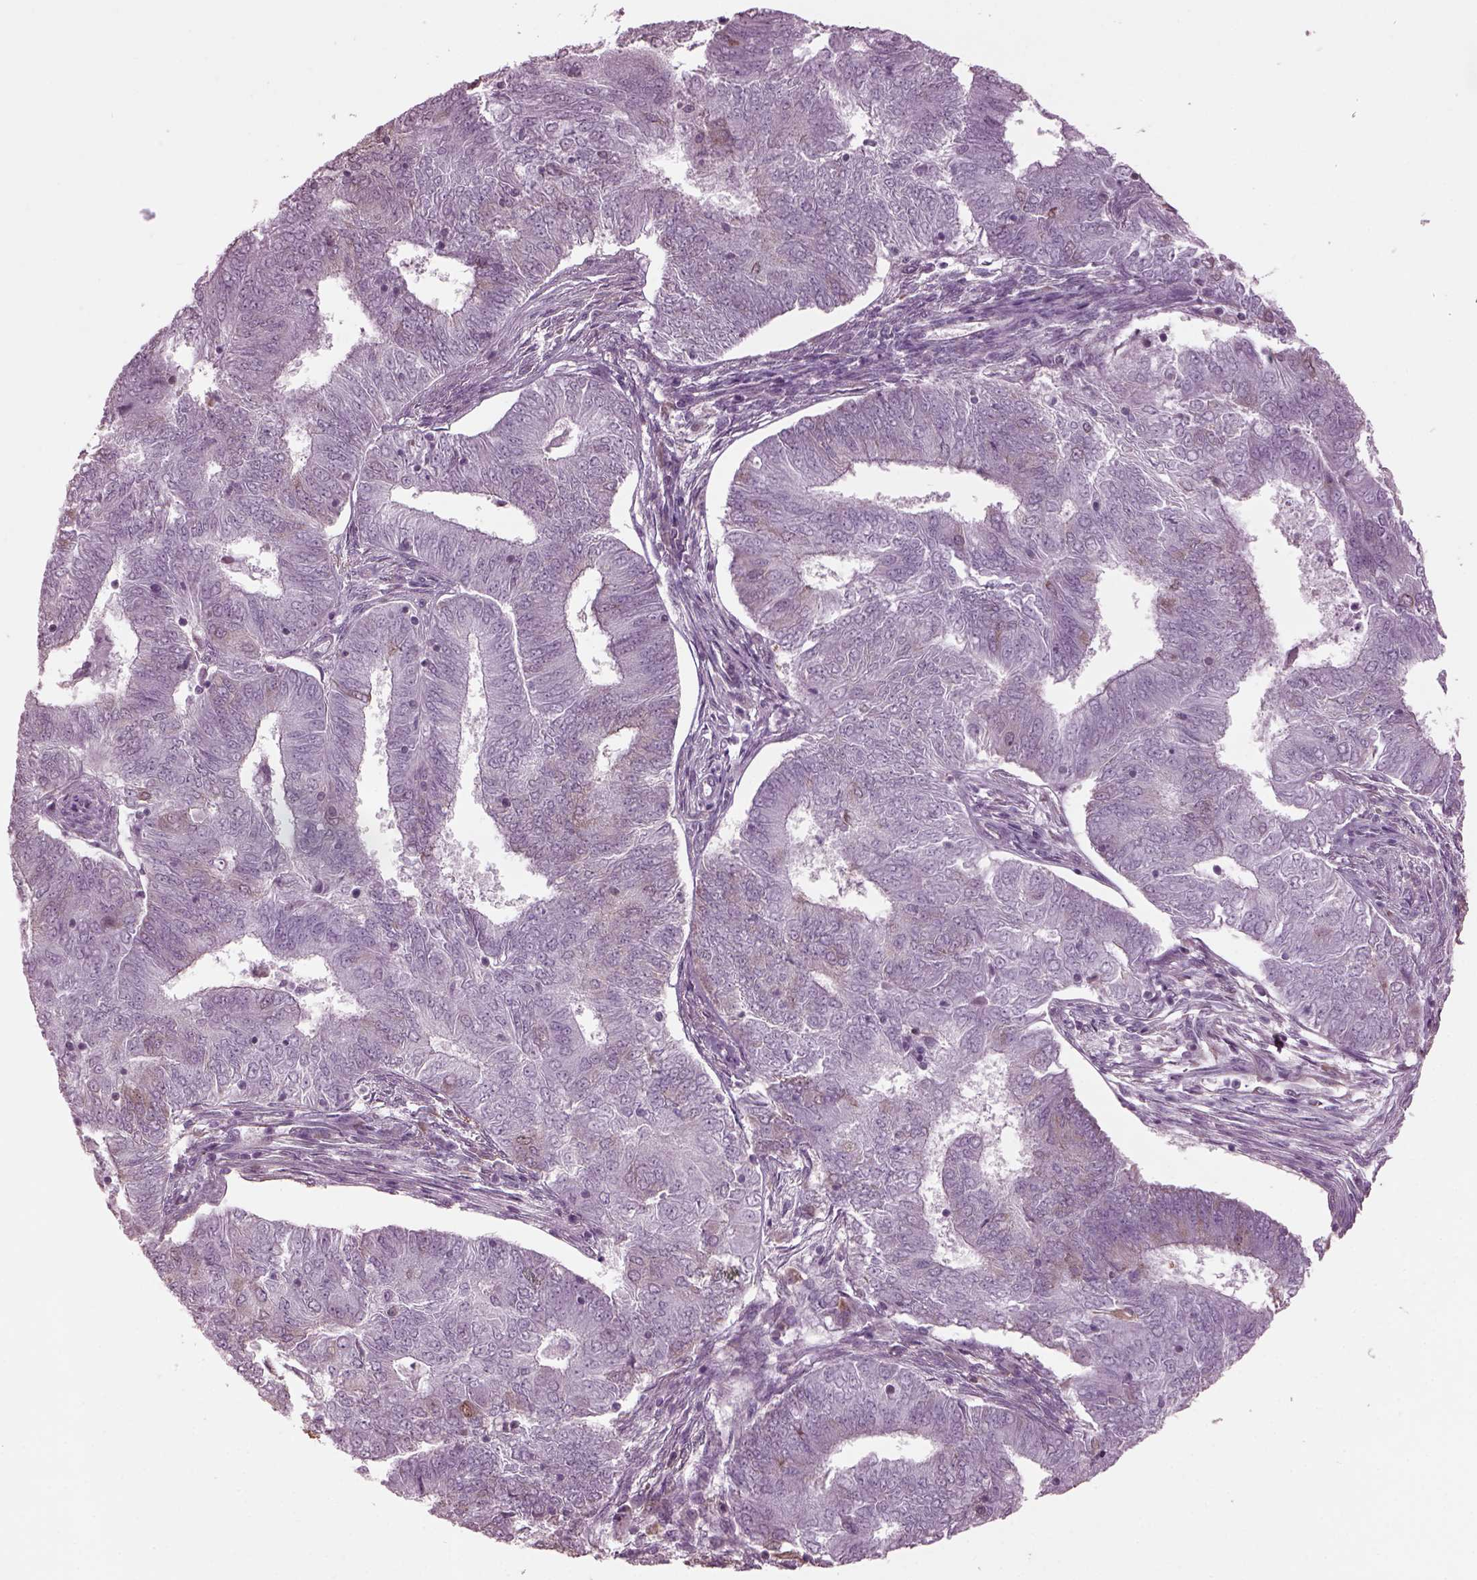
{"staining": {"intensity": "negative", "quantity": "none", "location": "none"}, "tissue": "endometrial cancer", "cell_type": "Tumor cells", "image_type": "cancer", "snomed": [{"axis": "morphology", "description": "Adenocarcinoma, NOS"}, {"axis": "topography", "description": "Endometrium"}], "caption": "The histopathology image reveals no staining of tumor cells in endometrial cancer (adenocarcinoma).", "gene": "CABP5", "patient": {"sex": "female", "age": 62}}